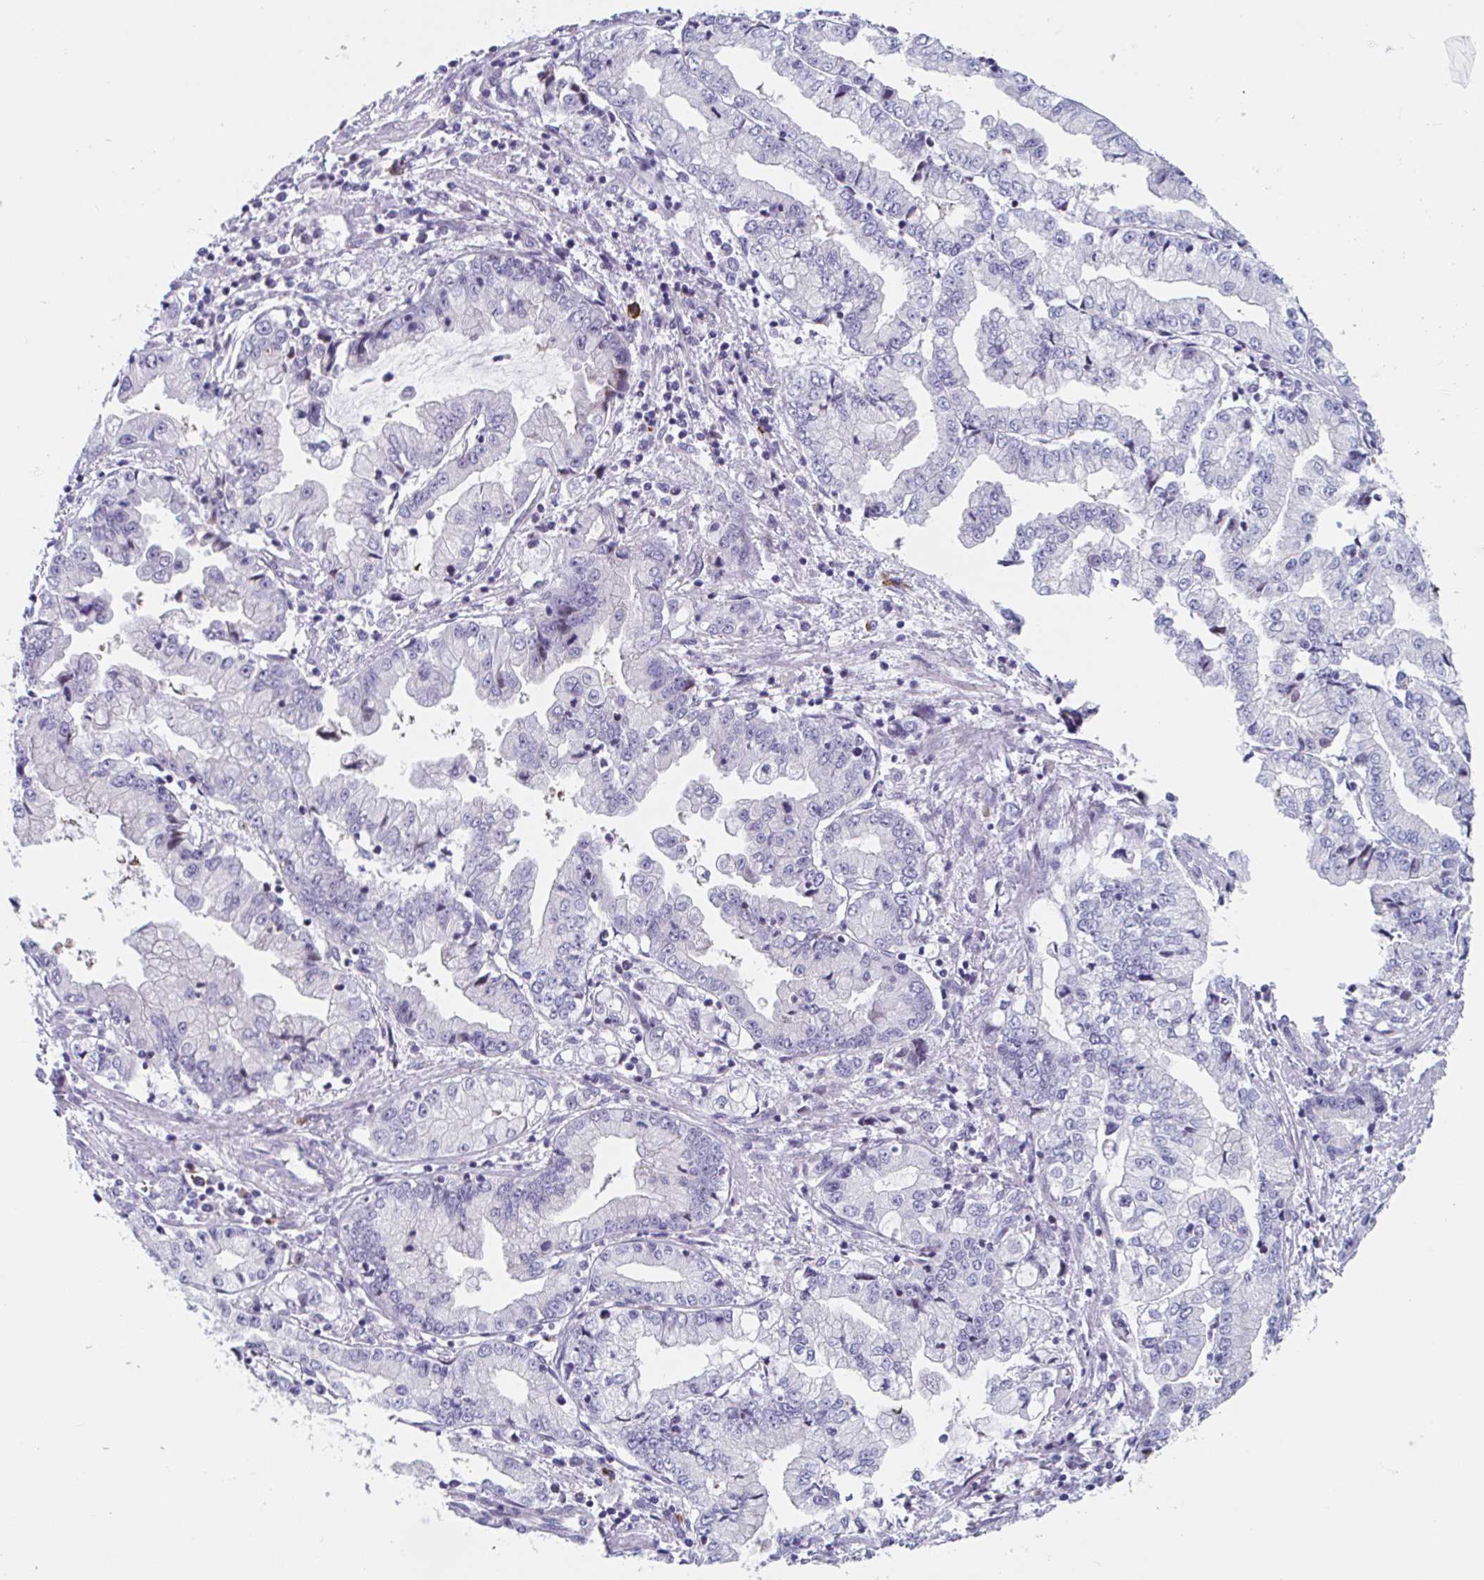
{"staining": {"intensity": "negative", "quantity": "none", "location": "none"}, "tissue": "stomach cancer", "cell_type": "Tumor cells", "image_type": "cancer", "snomed": [{"axis": "morphology", "description": "Adenocarcinoma, NOS"}, {"axis": "topography", "description": "Stomach, upper"}], "caption": "Immunohistochemistry (IHC) of stomach cancer exhibits no positivity in tumor cells.", "gene": "DUXA", "patient": {"sex": "female", "age": 74}}